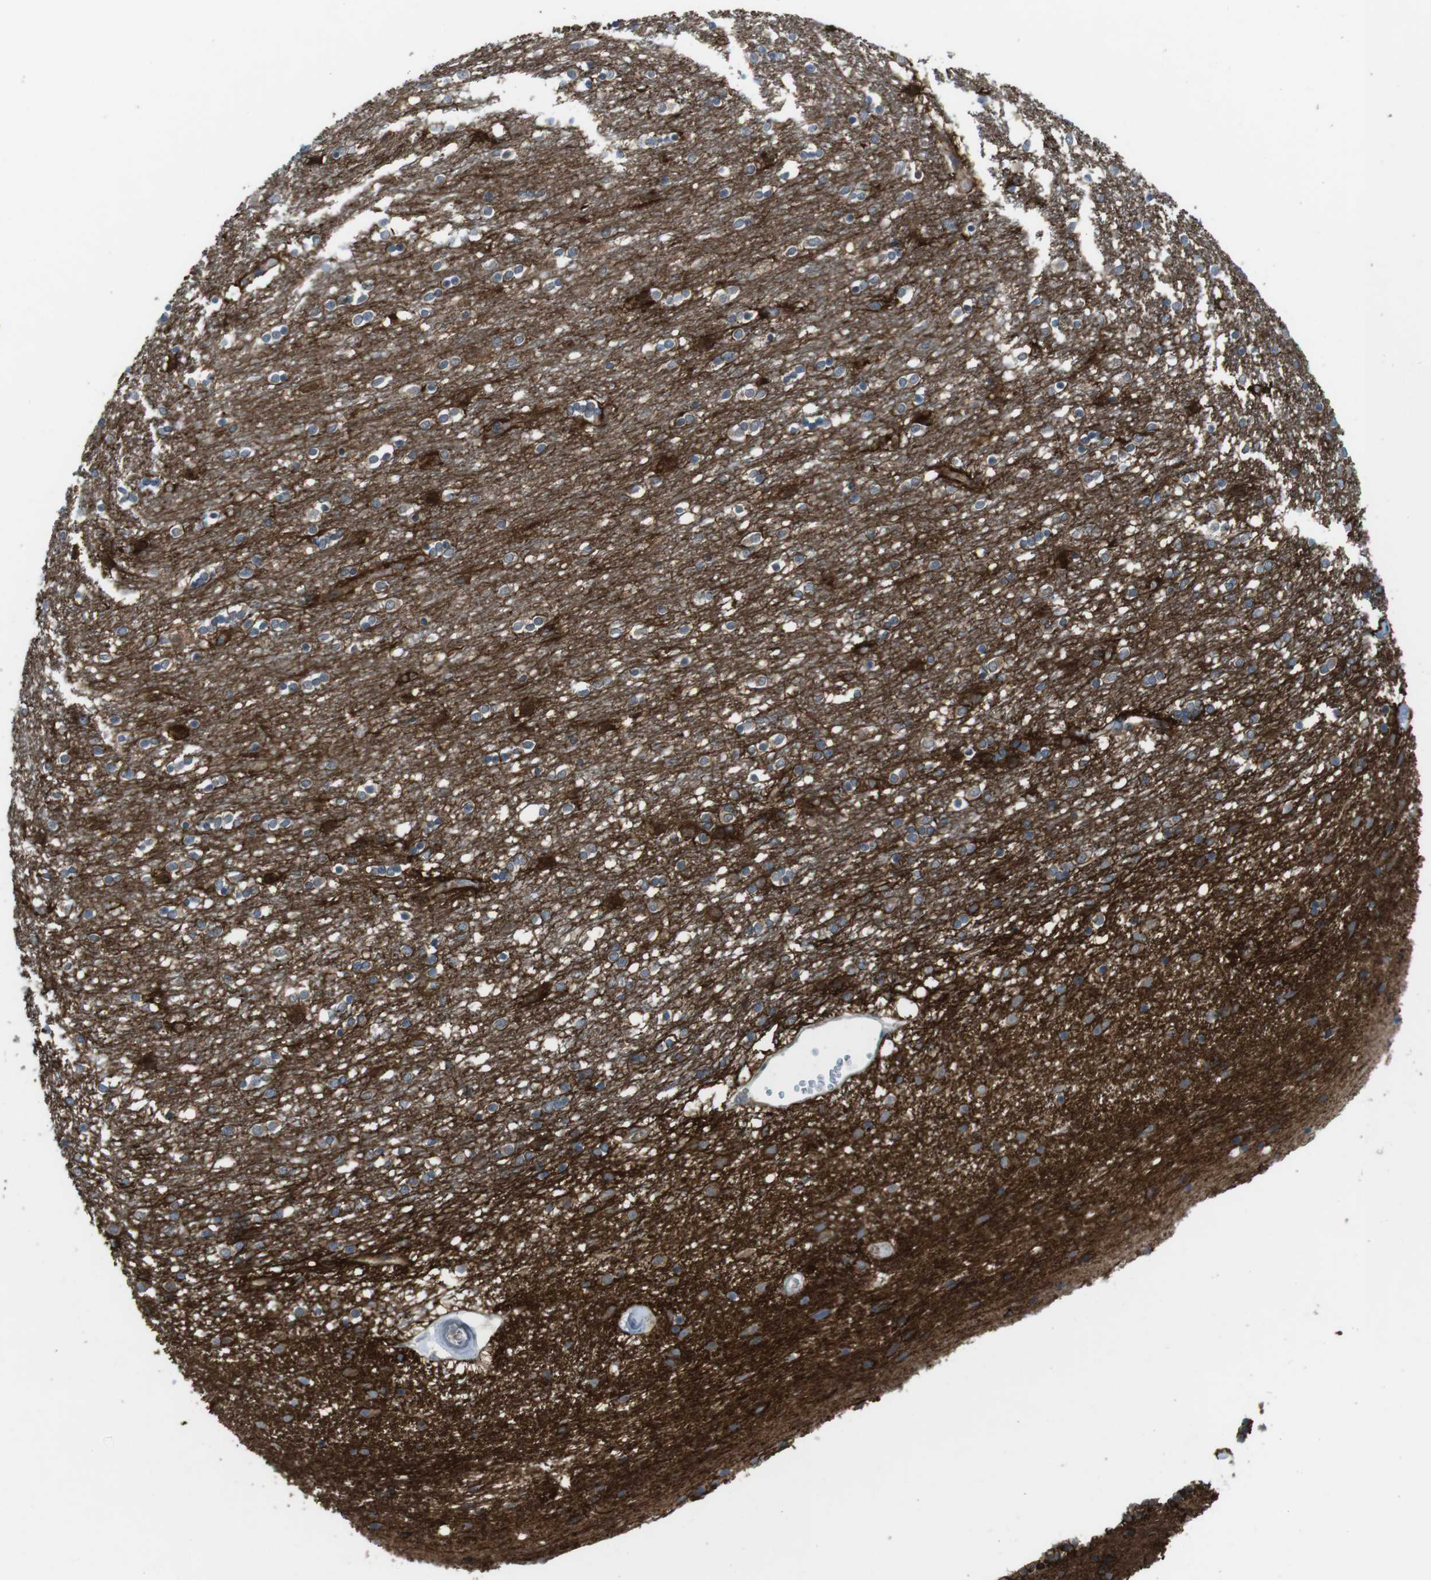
{"staining": {"intensity": "moderate", "quantity": "<25%", "location": "cytoplasmic/membranous"}, "tissue": "caudate", "cell_type": "Glial cells", "image_type": "normal", "snomed": [{"axis": "morphology", "description": "Normal tissue, NOS"}, {"axis": "topography", "description": "Lateral ventricle wall"}], "caption": "The image demonstrates staining of unremarkable caudate, revealing moderate cytoplasmic/membranous protein positivity (brown color) within glial cells. (Brightfield microscopy of DAB IHC at high magnification).", "gene": "ANK2", "patient": {"sex": "female", "age": 54}}